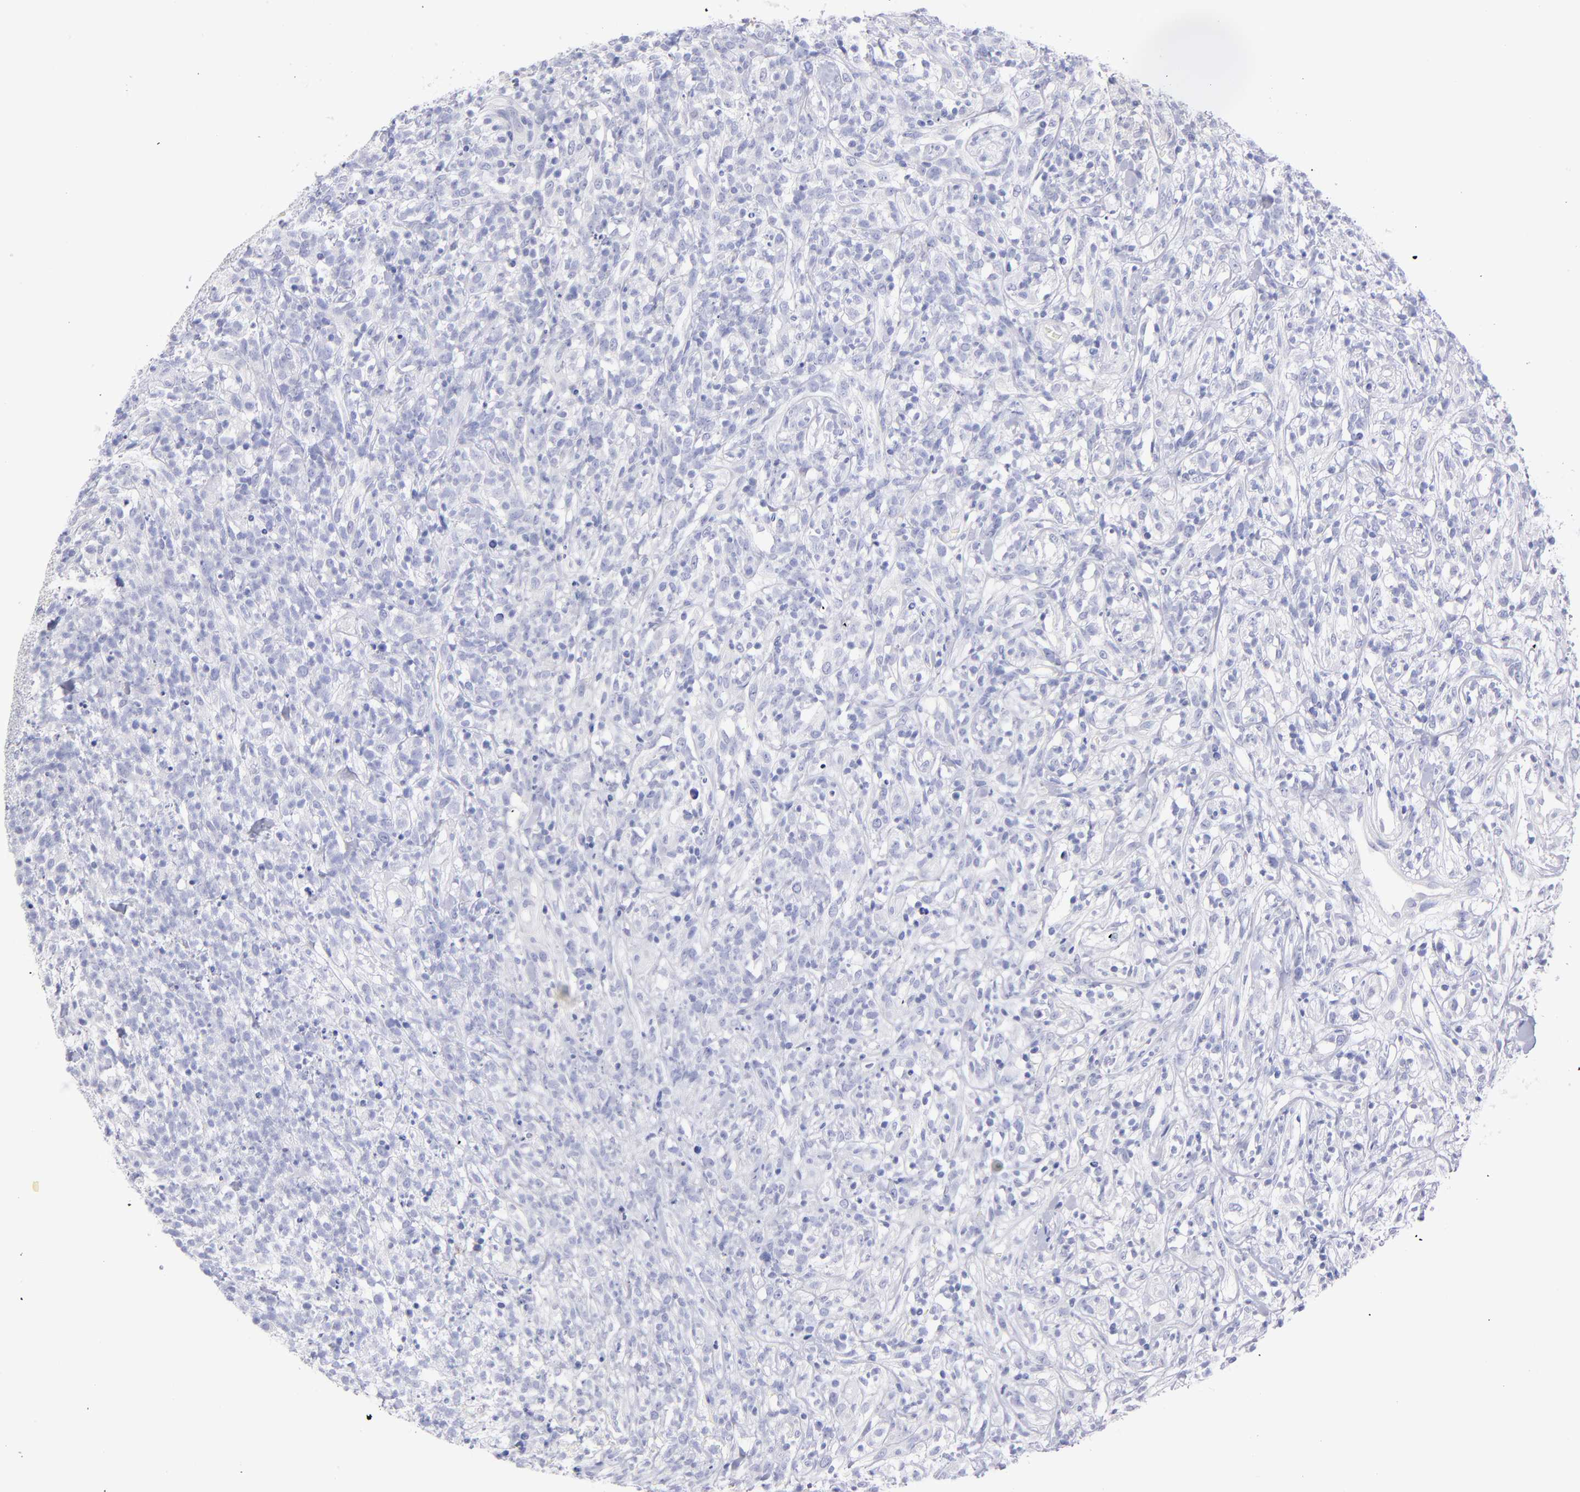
{"staining": {"intensity": "negative", "quantity": "none", "location": "none"}, "tissue": "lymphoma", "cell_type": "Tumor cells", "image_type": "cancer", "snomed": [{"axis": "morphology", "description": "Malignant lymphoma, non-Hodgkin's type, High grade"}, {"axis": "topography", "description": "Lymph node"}], "caption": "Immunohistochemical staining of lymphoma reveals no significant staining in tumor cells. (DAB (3,3'-diaminobenzidine) immunohistochemistry with hematoxylin counter stain).", "gene": "SCGN", "patient": {"sex": "female", "age": 73}}